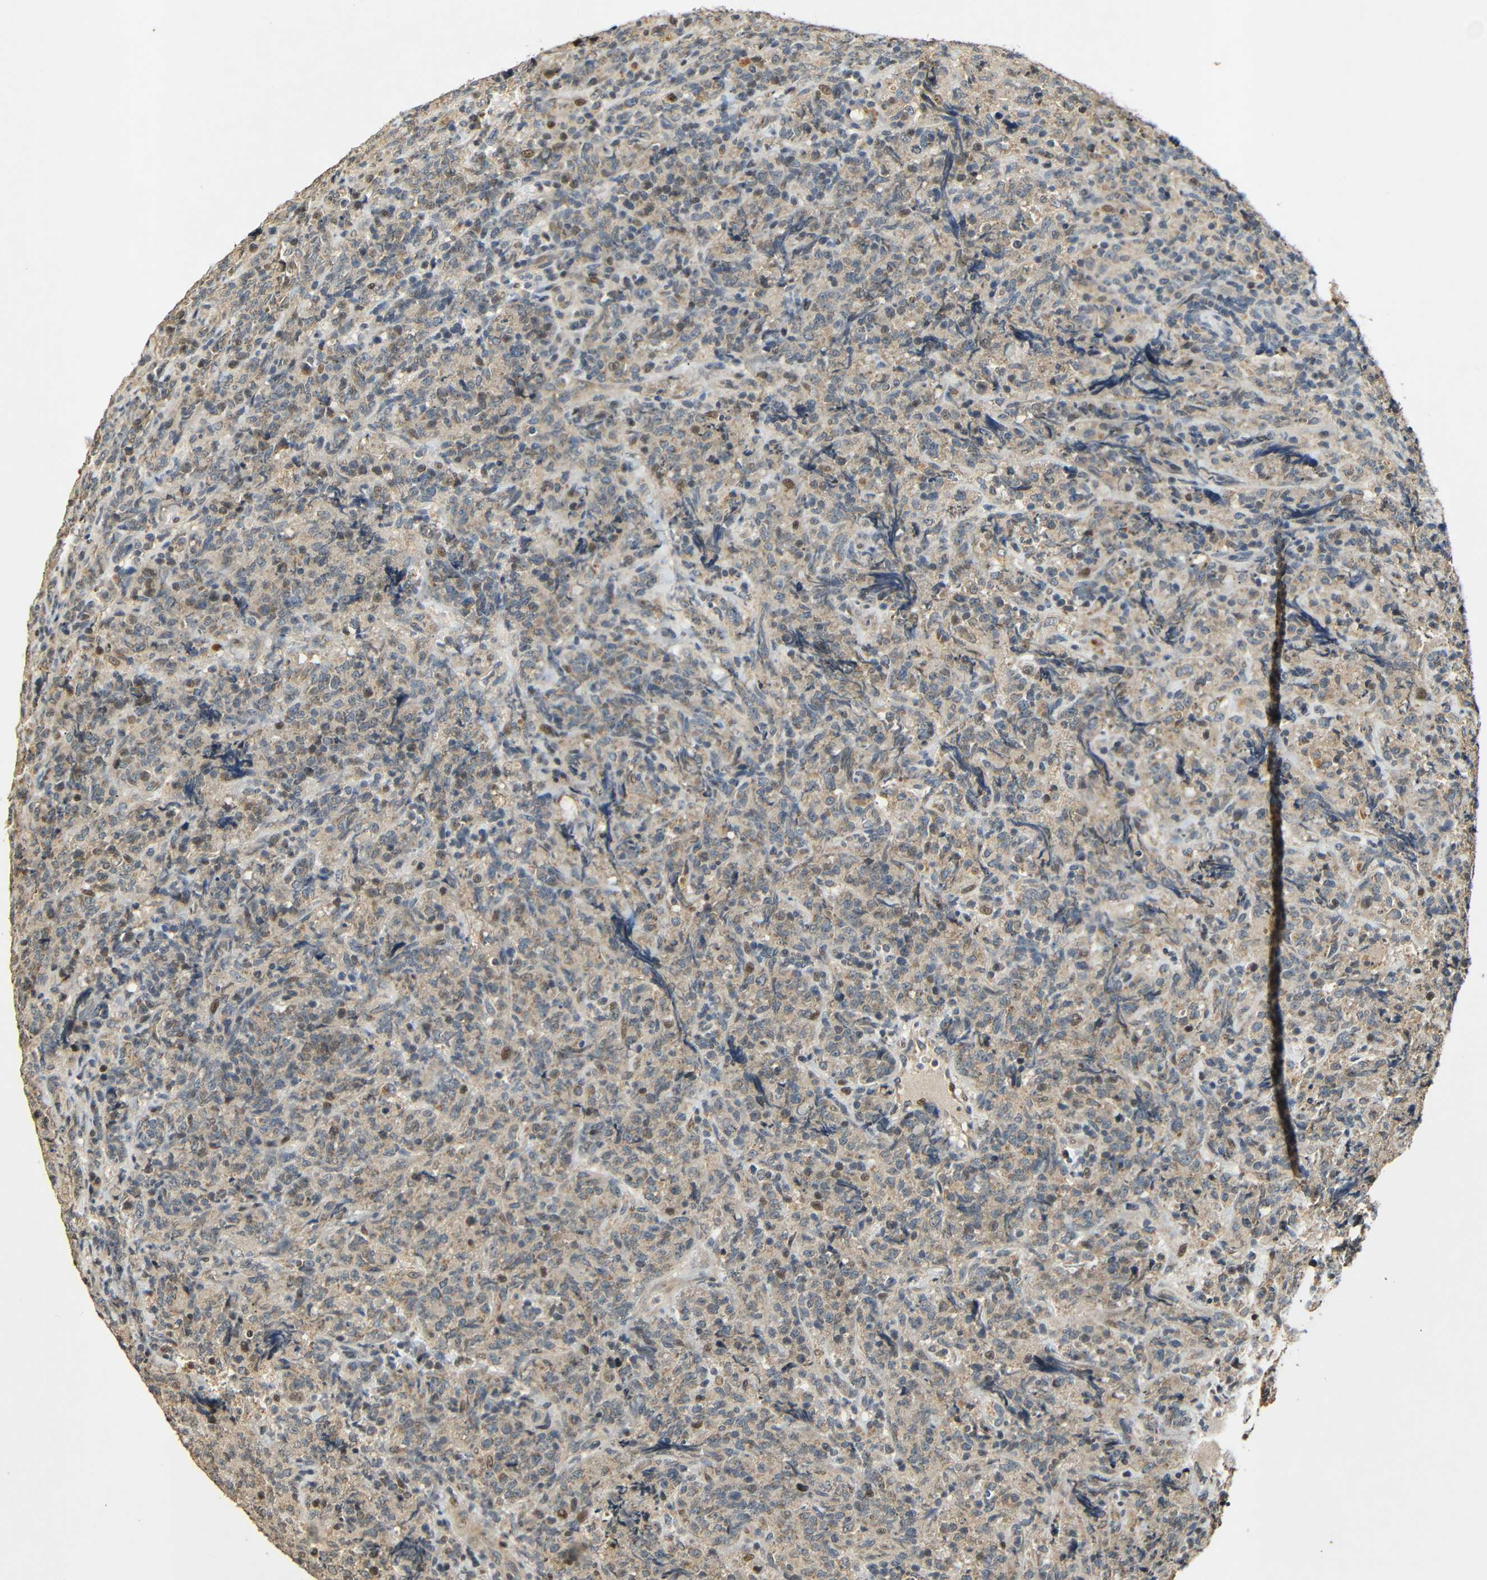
{"staining": {"intensity": "weak", "quantity": ">75%", "location": "cytoplasmic/membranous,nuclear"}, "tissue": "lymphoma", "cell_type": "Tumor cells", "image_type": "cancer", "snomed": [{"axis": "morphology", "description": "Malignant lymphoma, non-Hodgkin's type, High grade"}, {"axis": "topography", "description": "Tonsil"}], "caption": "An immunohistochemistry (IHC) micrograph of tumor tissue is shown. Protein staining in brown labels weak cytoplasmic/membranous and nuclear positivity in malignant lymphoma, non-Hodgkin's type (high-grade) within tumor cells. (DAB (3,3'-diaminobenzidine) = brown stain, brightfield microscopy at high magnification).", "gene": "KAZALD1", "patient": {"sex": "female", "age": 36}}